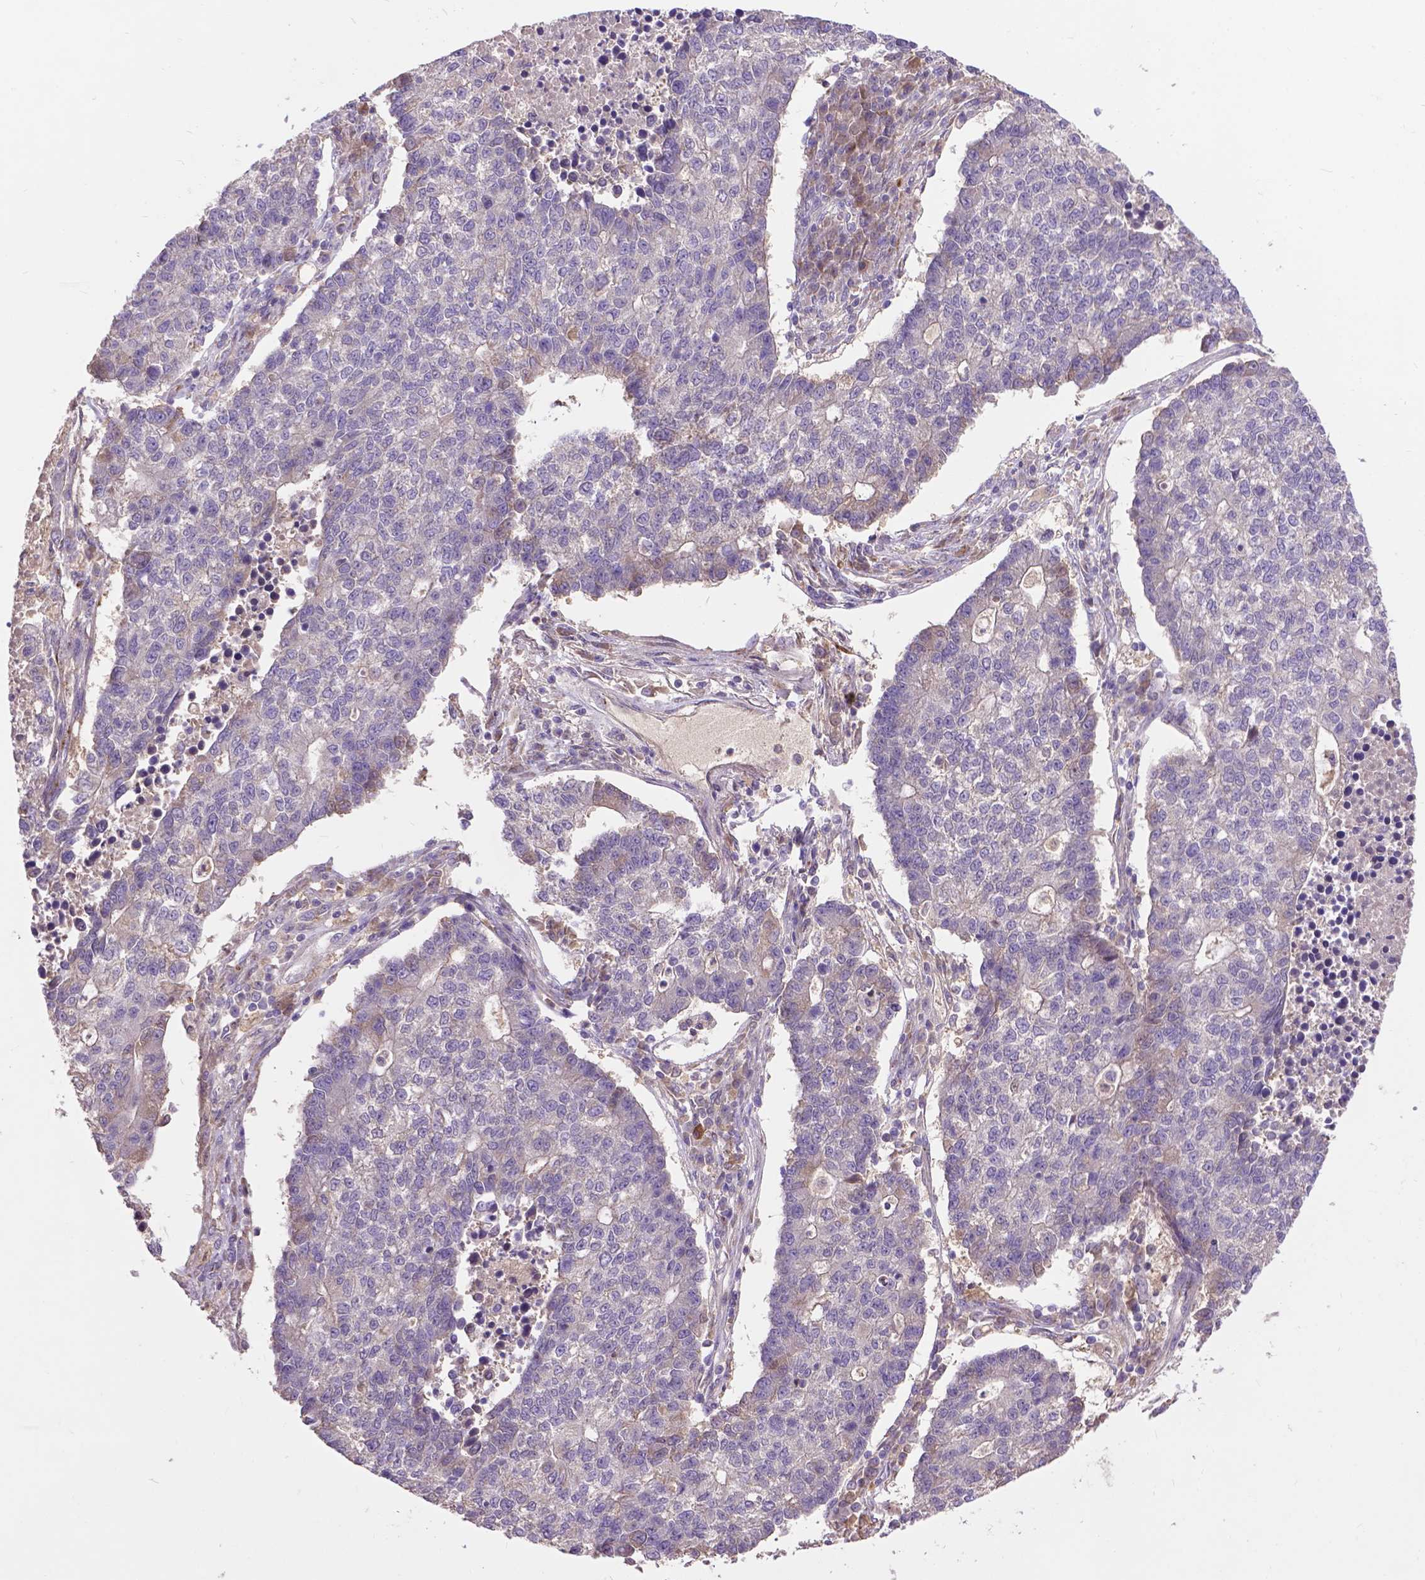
{"staining": {"intensity": "negative", "quantity": "none", "location": "none"}, "tissue": "lung cancer", "cell_type": "Tumor cells", "image_type": "cancer", "snomed": [{"axis": "morphology", "description": "Adenocarcinoma, NOS"}, {"axis": "topography", "description": "Lung"}], "caption": "This micrograph is of adenocarcinoma (lung) stained with immunohistochemistry (IHC) to label a protein in brown with the nuclei are counter-stained blue. There is no expression in tumor cells.", "gene": "ZNF337", "patient": {"sex": "male", "age": 57}}